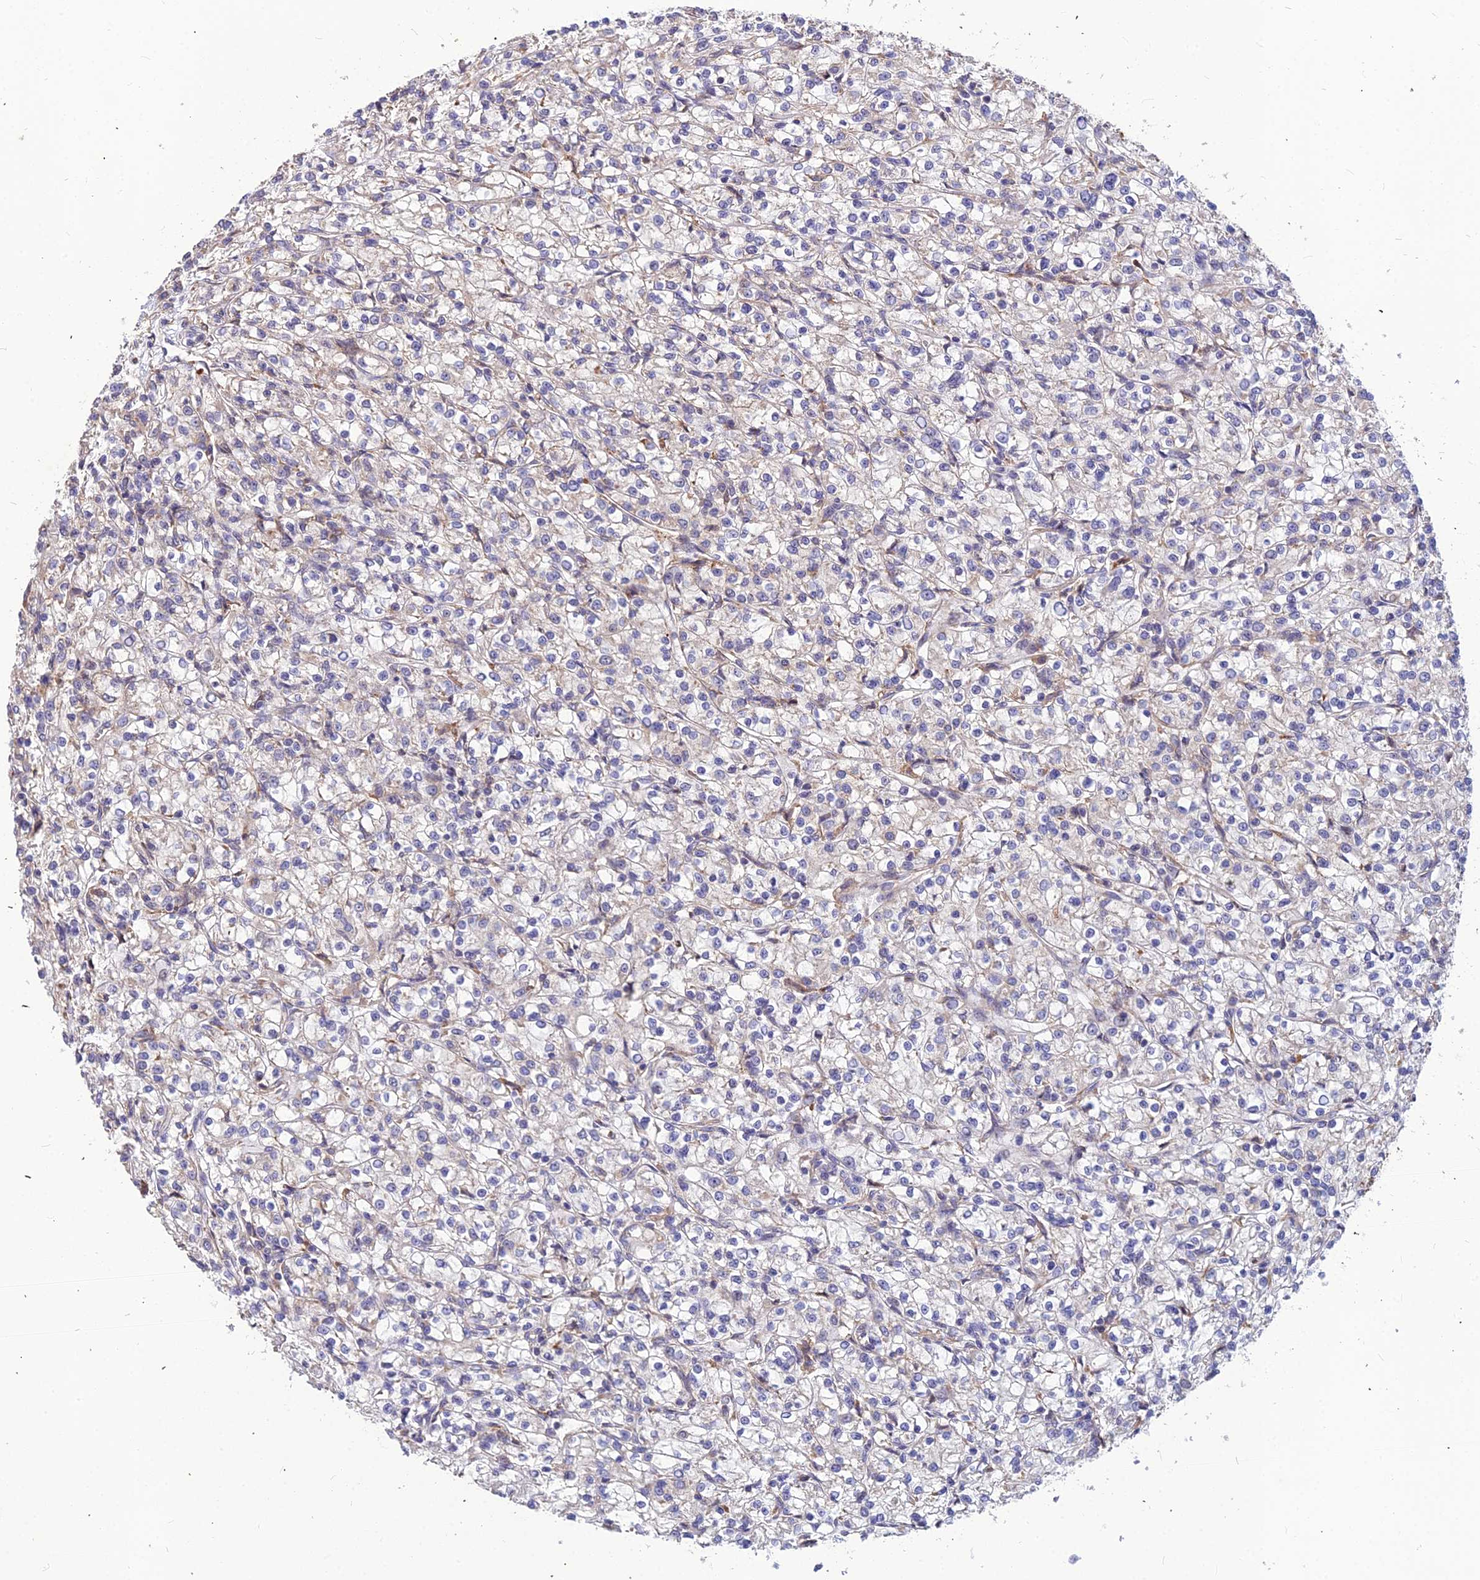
{"staining": {"intensity": "negative", "quantity": "none", "location": "none"}, "tissue": "renal cancer", "cell_type": "Tumor cells", "image_type": "cancer", "snomed": [{"axis": "morphology", "description": "Adenocarcinoma, NOS"}, {"axis": "topography", "description": "Kidney"}], "caption": "IHC of human adenocarcinoma (renal) demonstrates no positivity in tumor cells.", "gene": "LEKR1", "patient": {"sex": "female", "age": 59}}